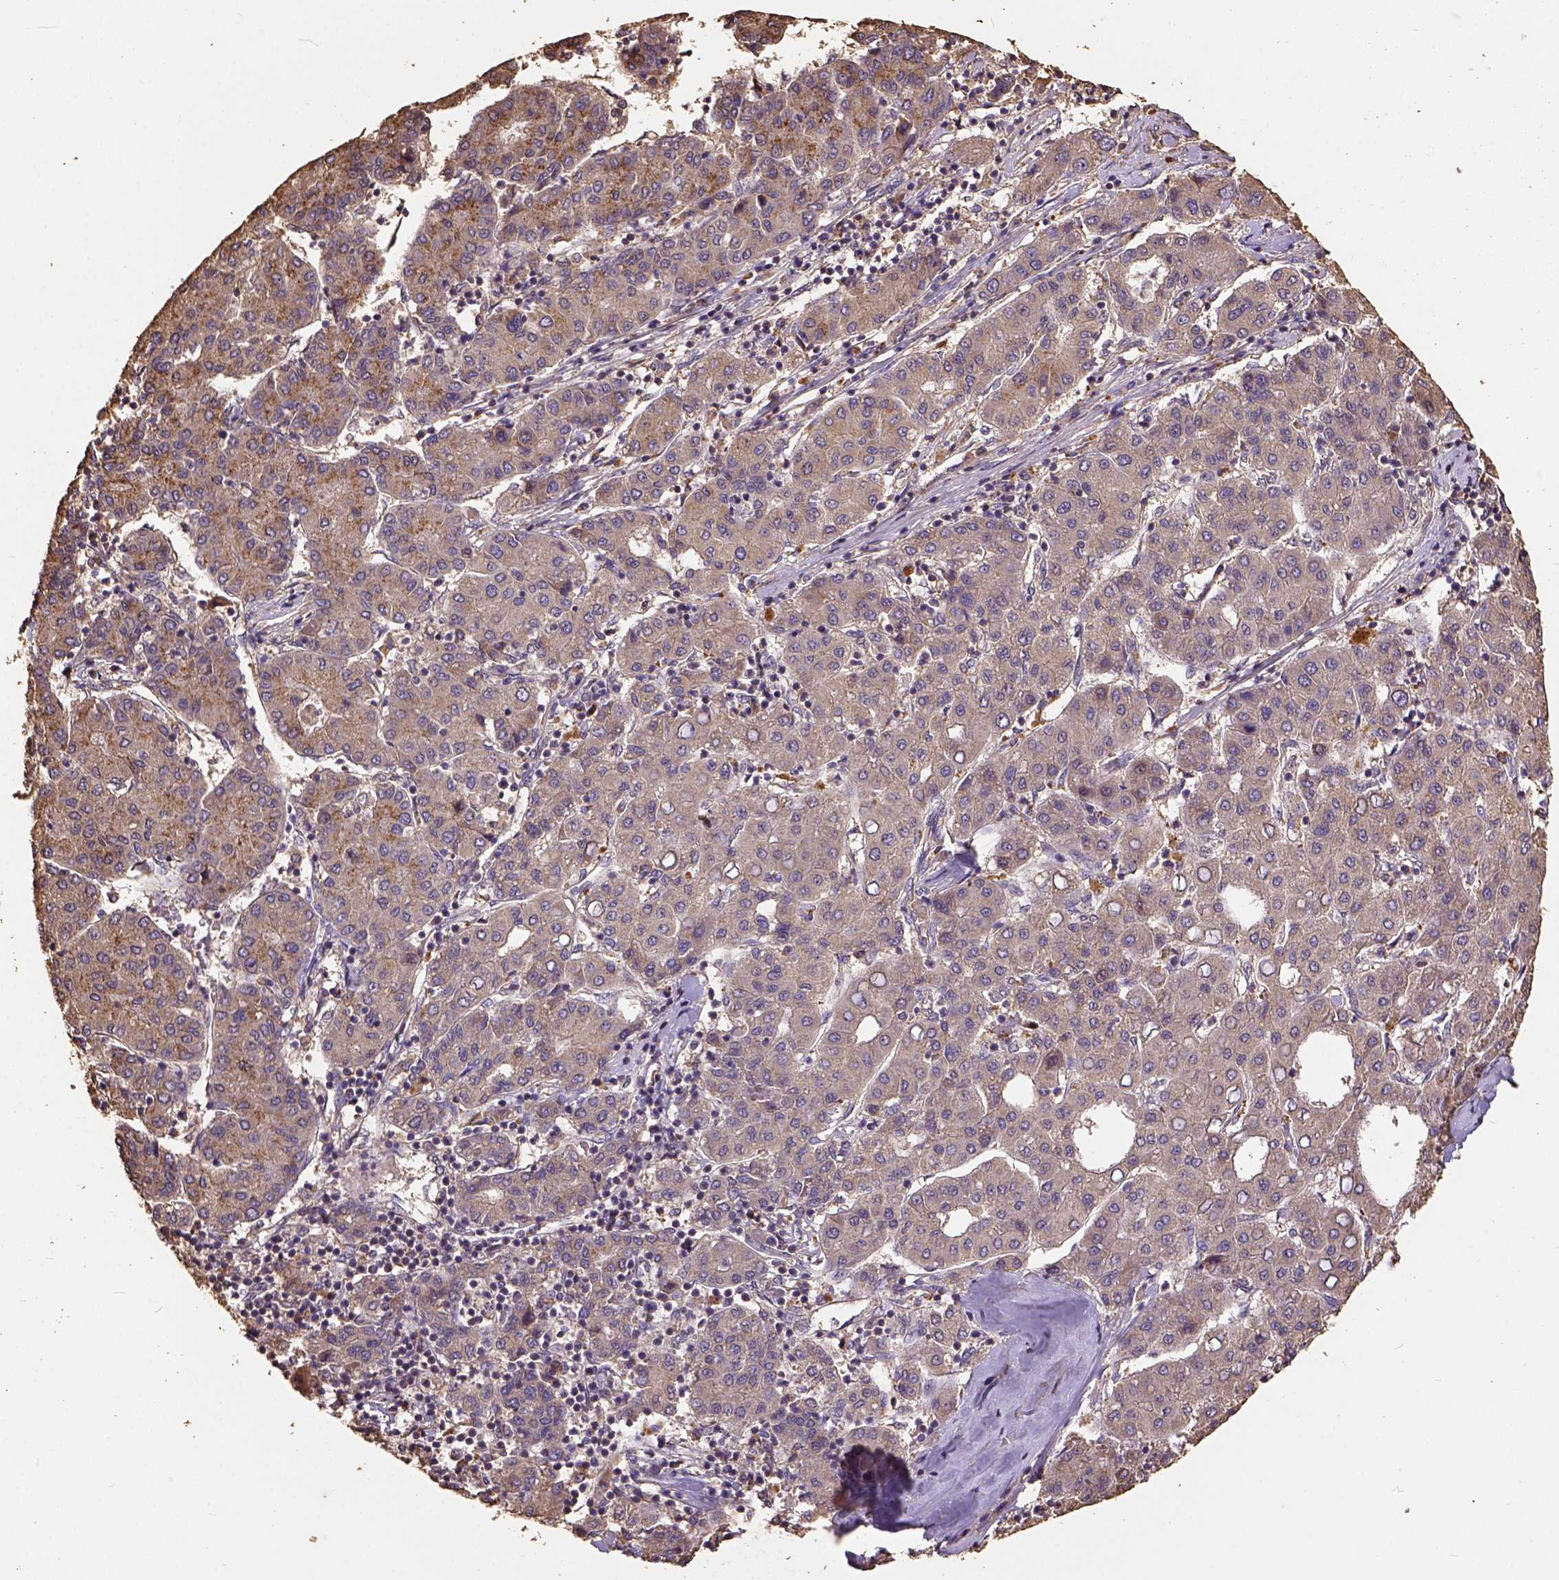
{"staining": {"intensity": "moderate", "quantity": "<25%", "location": "cytoplasmic/membranous"}, "tissue": "liver cancer", "cell_type": "Tumor cells", "image_type": "cancer", "snomed": [{"axis": "morphology", "description": "Carcinoma, Hepatocellular, NOS"}, {"axis": "topography", "description": "Liver"}], "caption": "The micrograph demonstrates staining of liver hepatocellular carcinoma, revealing moderate cytoplasmic/membranous protein expression (brown color) within tumor cells. (Stains: DAB in brown, nuclei in blue, Microscopy: brightfield microscopy at high magnification).", "gene": "ATP1B3", "patient": {"sex": "male", "age": 65}}